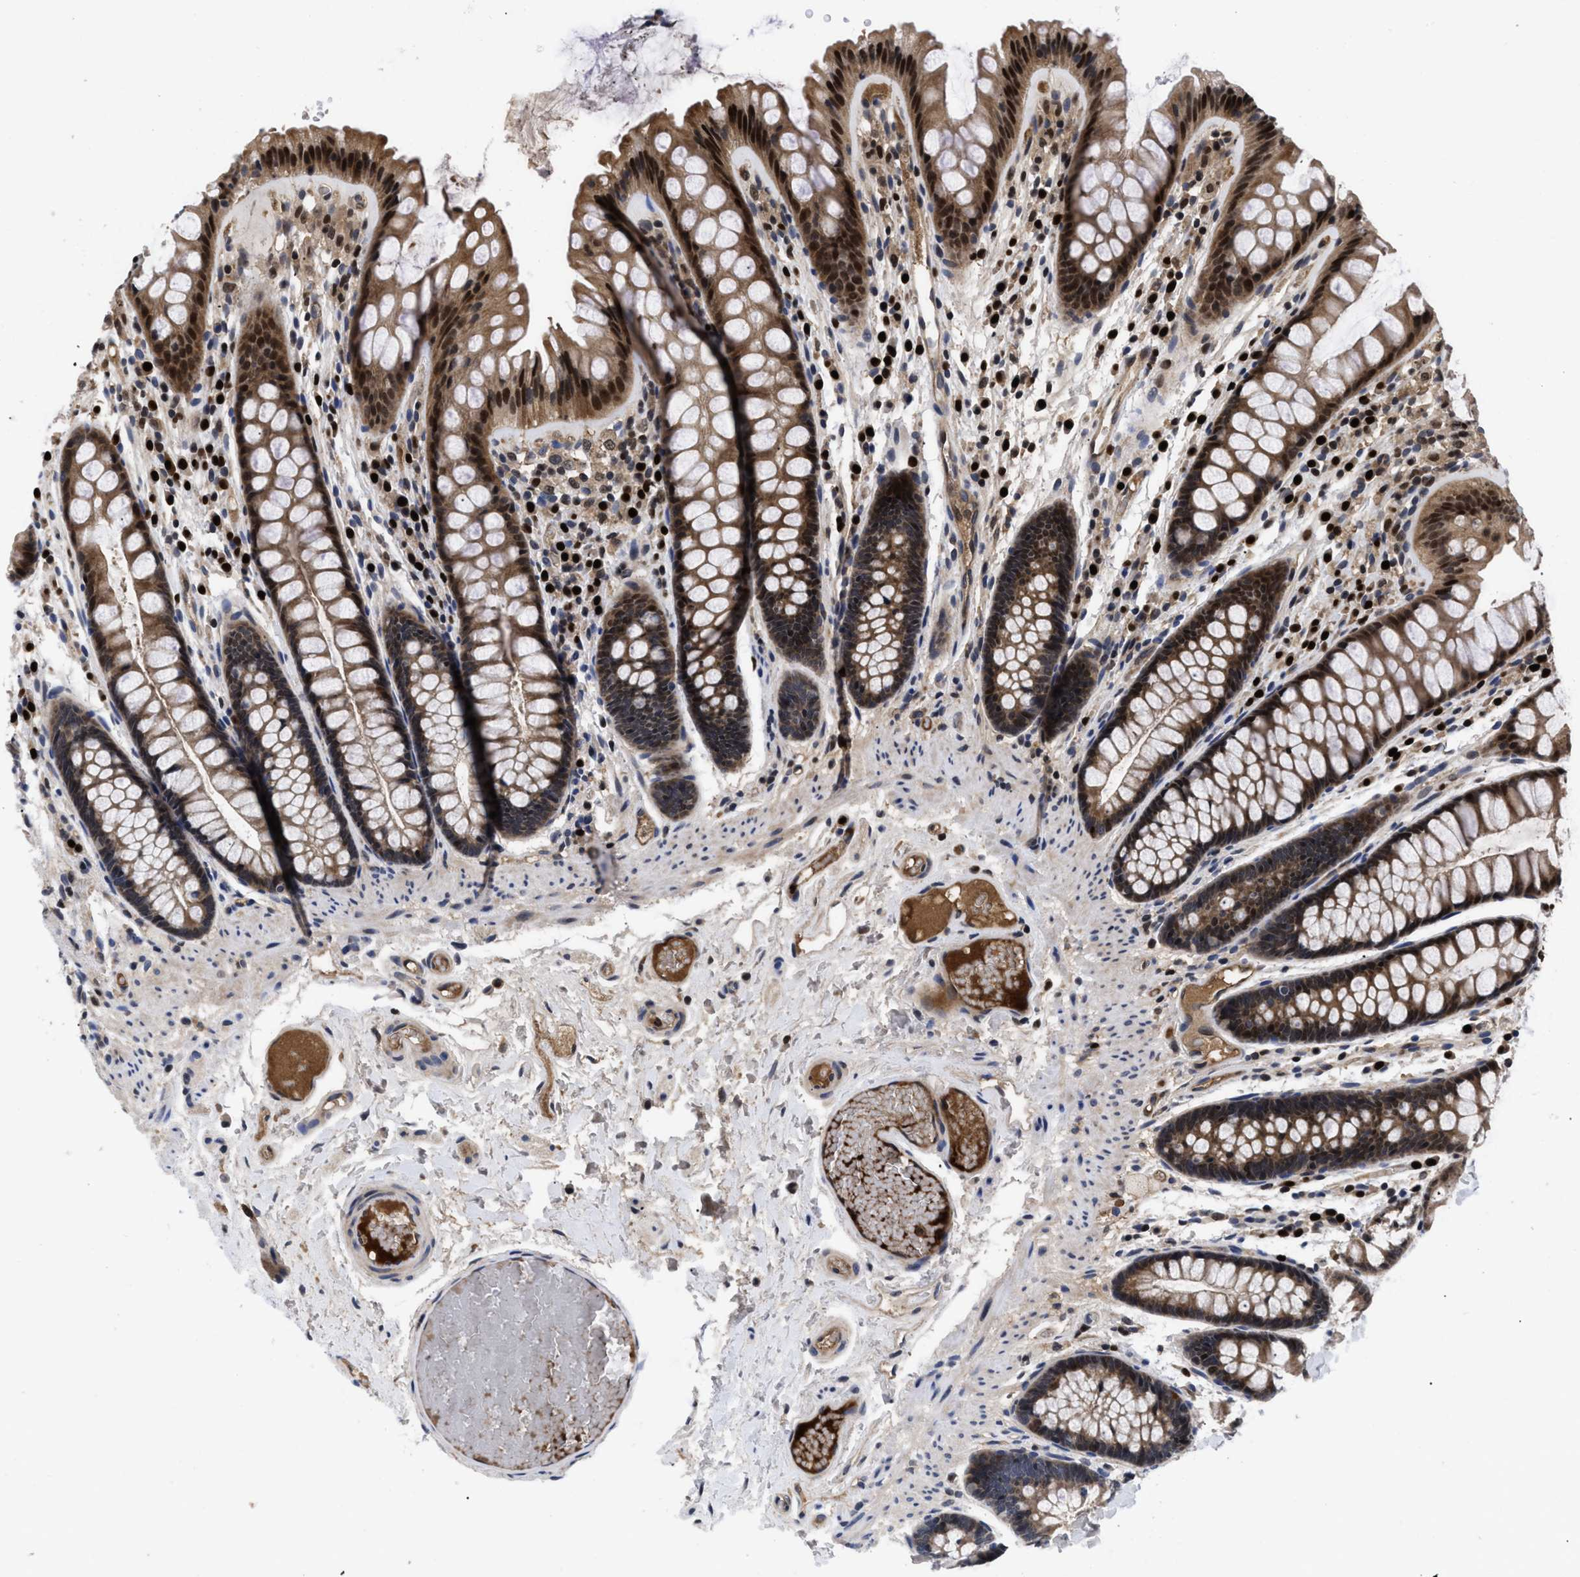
{"staining": {"intensity": "negative", "quantity": "none", "location": "none"}, "tissue": "colon", "cell_type": "Endothelial cells", "image_type": "normal", "snomed": [{"axis": "morphology", "description": "Normal tissue, NOS"}, {"axis": "topography", "description": "Colon"}], "caption": "DAB (3,3'-diaminobenzidine) immunohistochemical staining of unremarkable human colon displays no significant positivity in endothelial cells. (Brightfield microscopy of DAB (3,3'-diaminobenzidine) immunohistochemistry (IHC) at high magnification).", "gene": "FAM200A", "patient": {"sex": "female", "age": 56}}